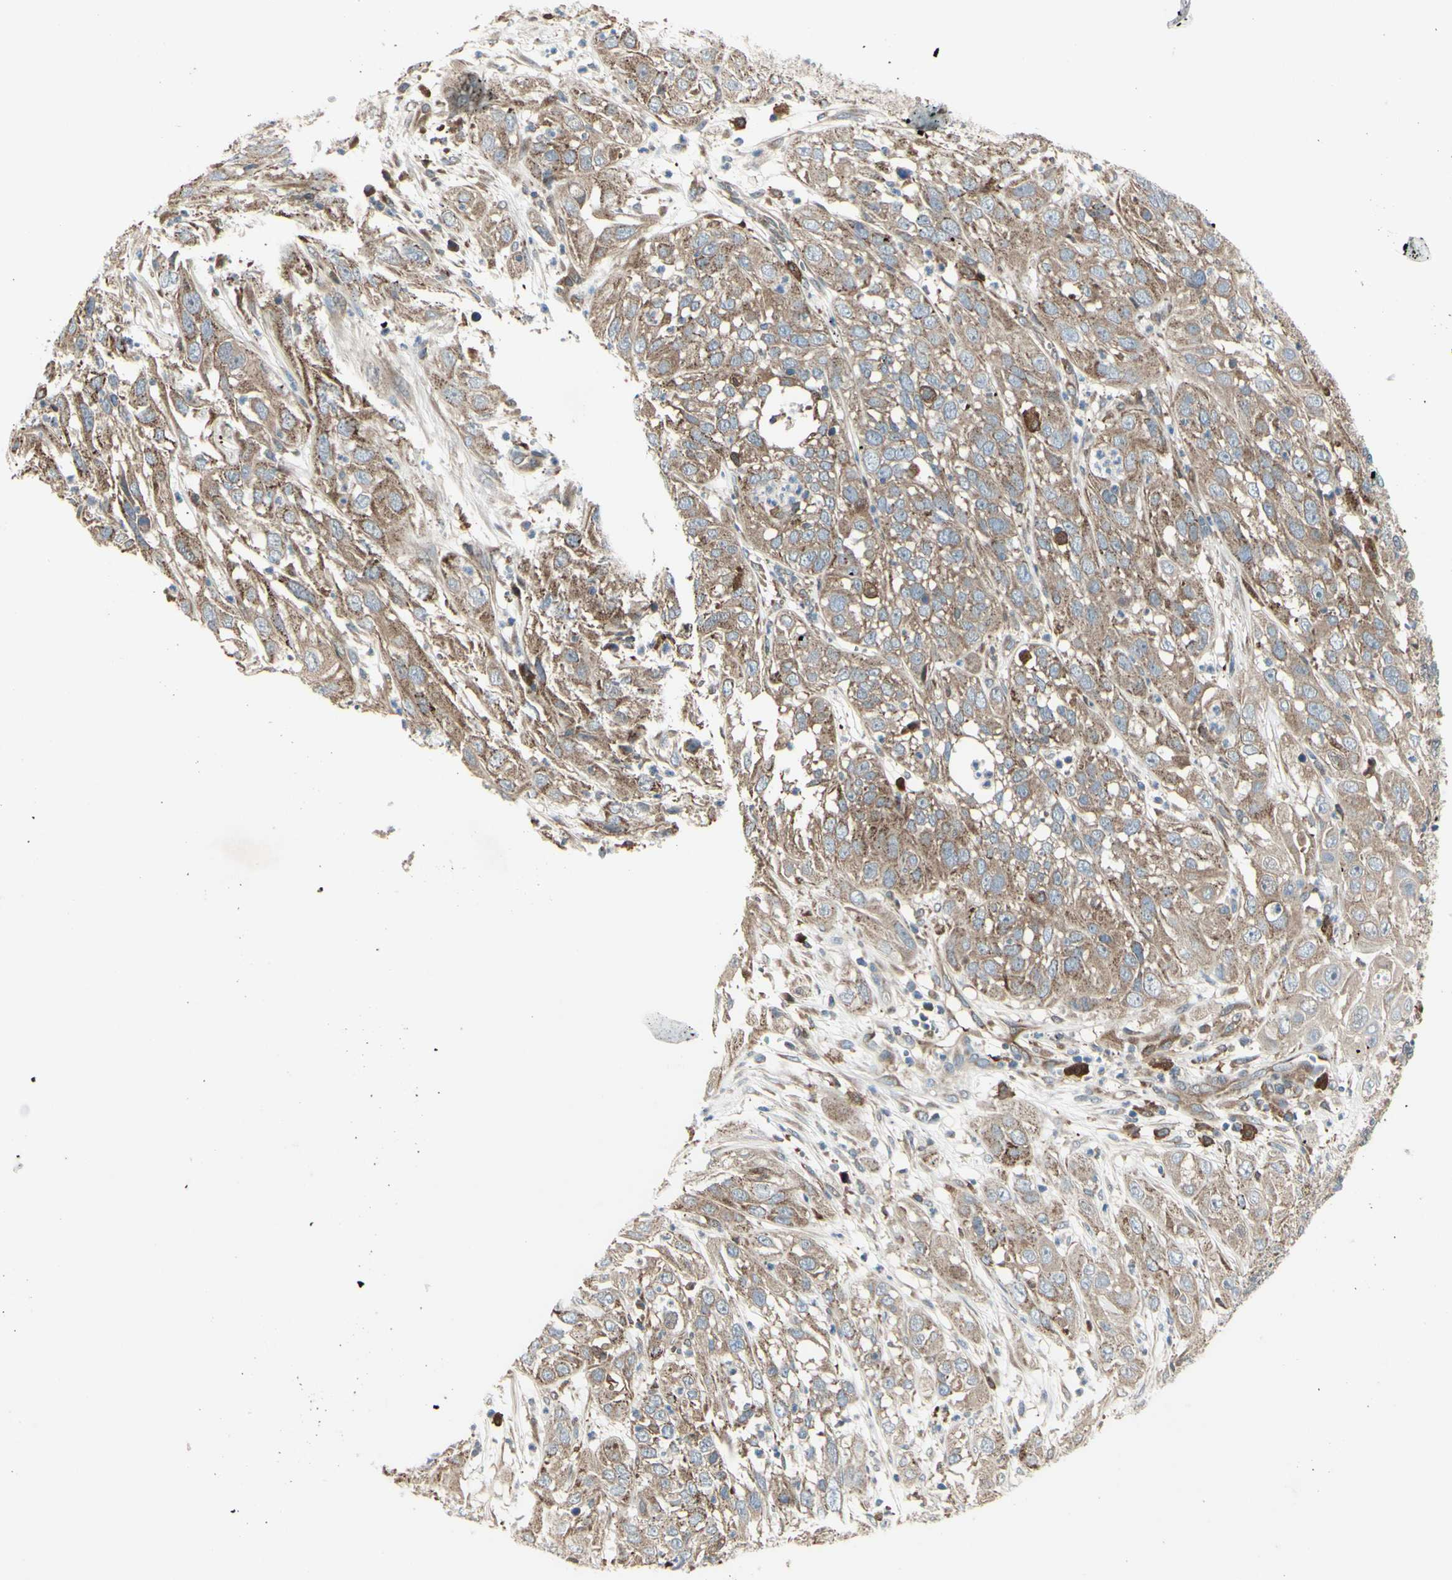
{"staining": {"intensity": "moderate", "quantity": ">75%", "location": "cytoplasmic/membranous"}, "tissue": "cervical cancer", "cell_type": "Tumor cells", "image_type": "cancer", "snomed": [{"axis": "morphology", "description": "Squamous cell carcinoma, NOS"}, {"axis": "topography", "description": "Cervix"}], "caption": "Cervical squamous cell carcinoma stained with DAB immunohistochemistry displays medium levels of moderate cytoplasmic/membranous expression in approximately >75% of tumor cells.", "gene": "IGSF9B", "patient": {"sex": "female", "age": 32}}